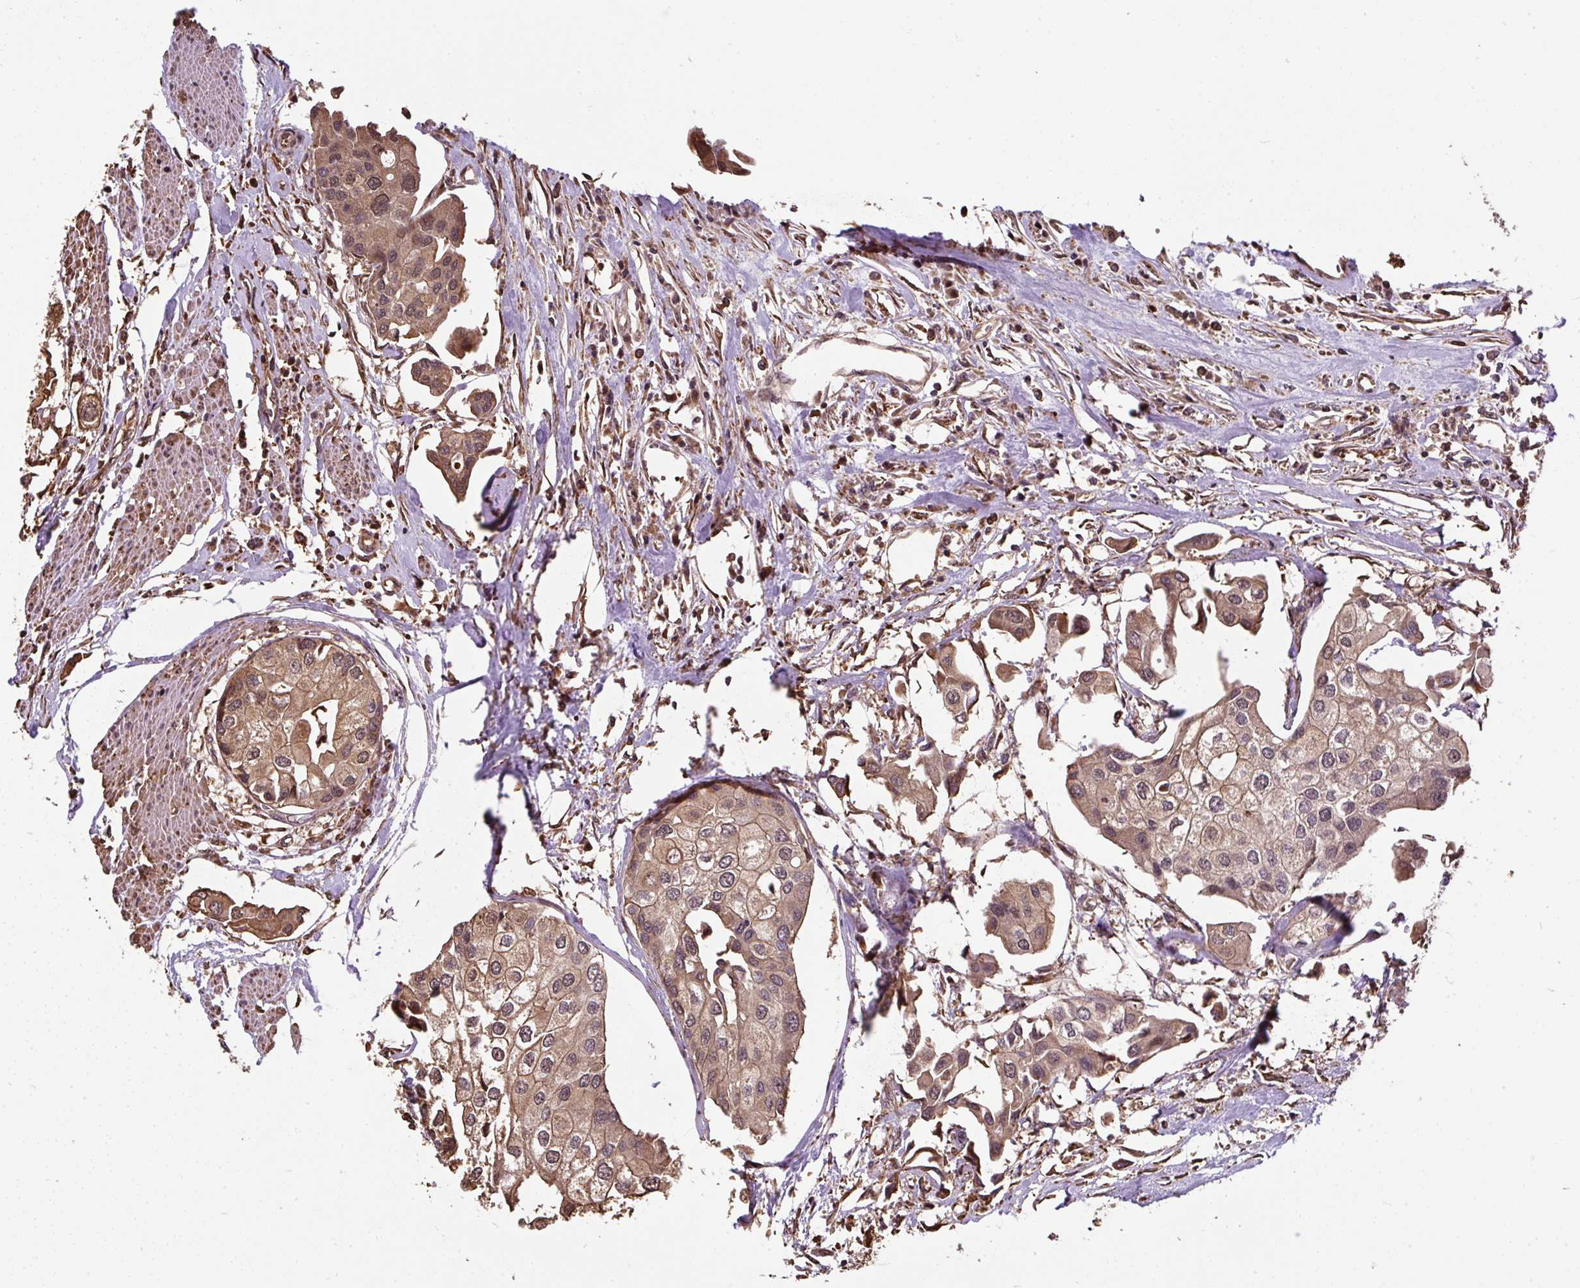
{"staining": {"intensity": "weak", "quantity": "25%-75%", "location": "cytoplasmic/membranous,nuclear"}, "tissue": "urothelial cancer", "cell_type": "Tumor cells", "image_type": "cancer", "snomed": [{"axis": "morphology", "description": "Urothelial carcinoma, High grade"}, {"axis": "topography", "description": "Urinary bladder"}], "caption": "Weak cytoplasmic/membranous and nuclear expression for a protein is seen in approximately 25%-75% of tumor cells of urothelial cancer using immunohistochemistry (IHC).", "gene": "PUS7L", "patient": {"sex": "male", "age": 64}}